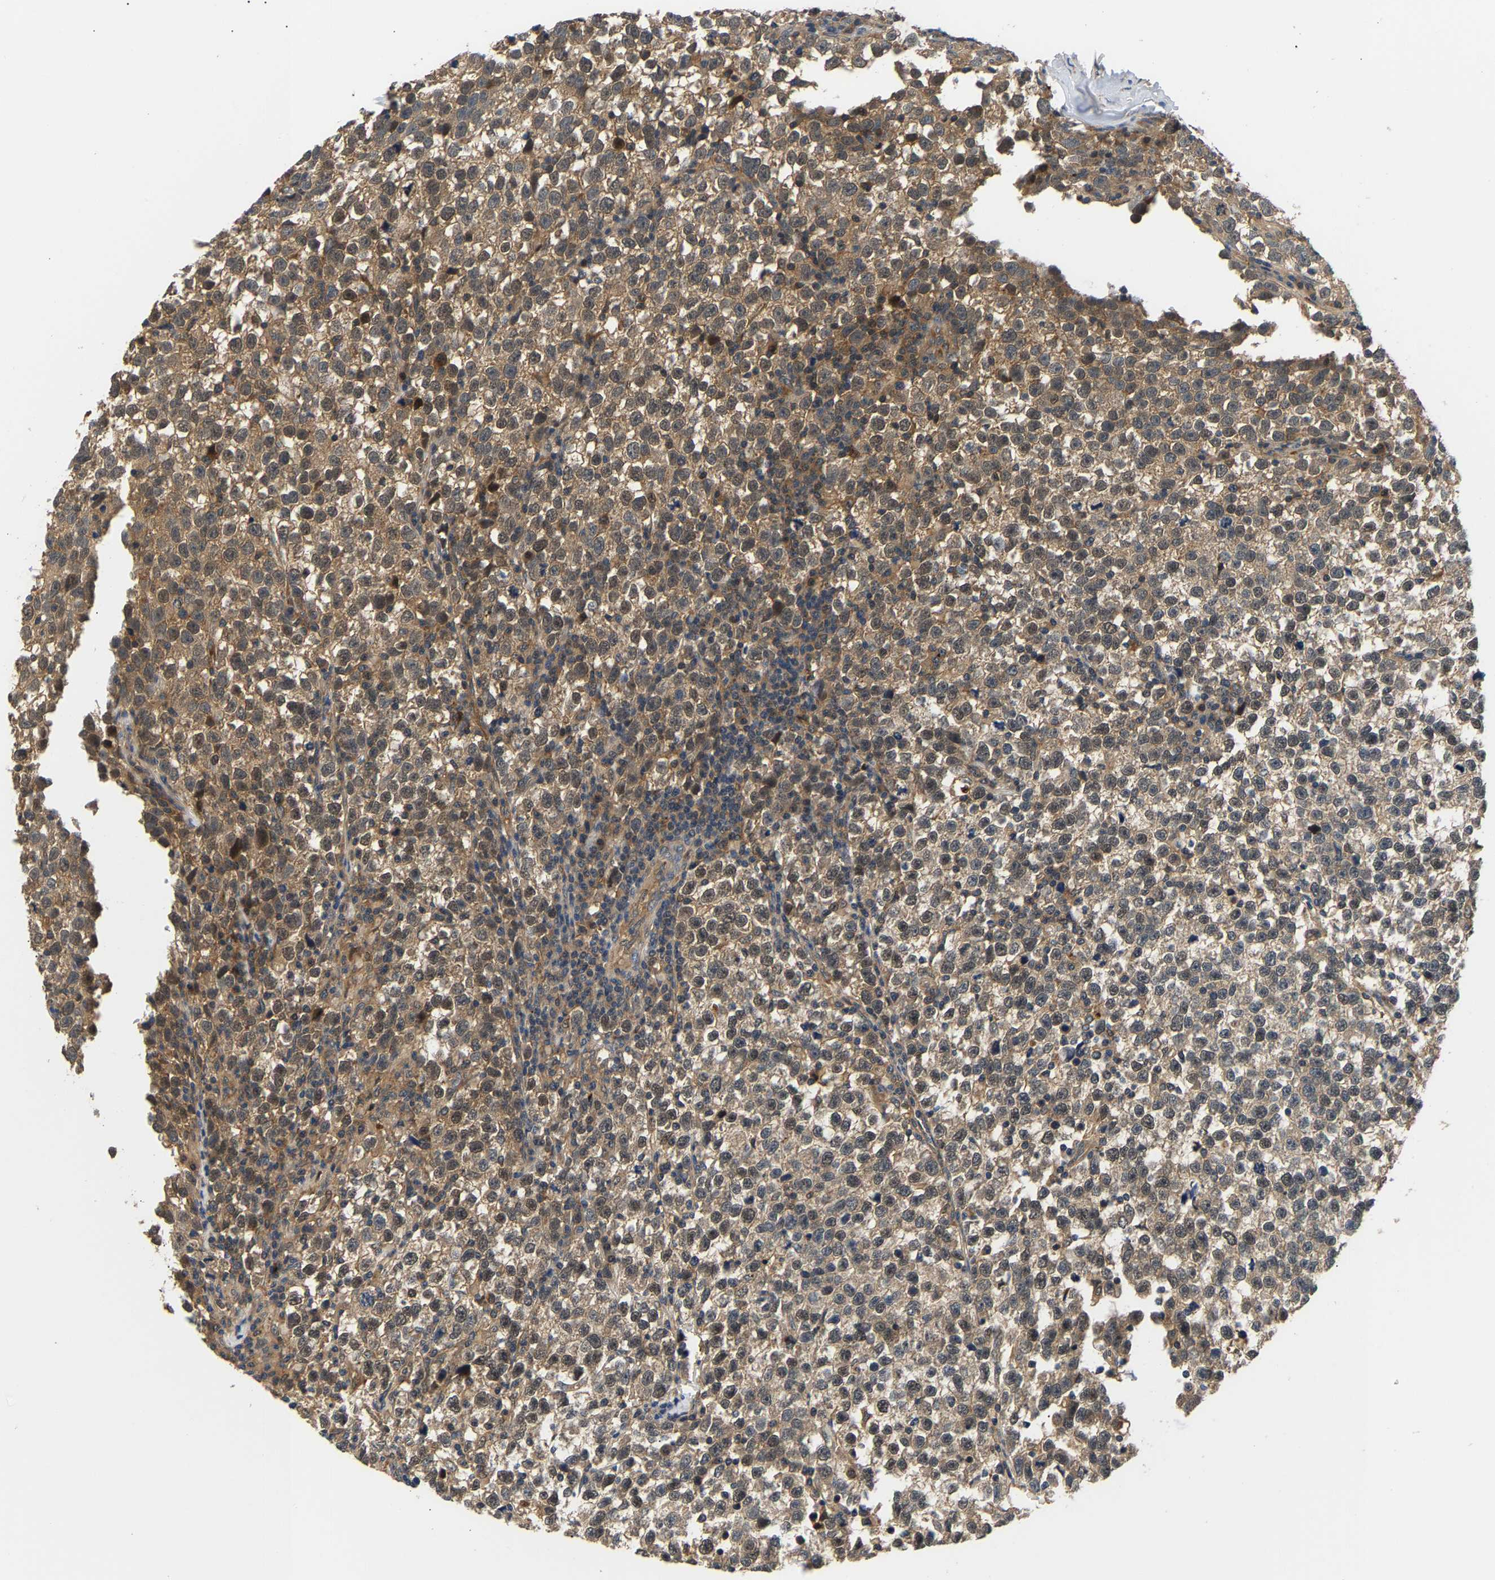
{"staining": {"intensity": "moderate", "quantity": ">75%", "location": "cytoplasmic/membranous"}, "tissue": "testis cancer", "cell_type": "Tumor cells", "image_type": "cancer", "snomed": [{"axis": "morphology", "description": "Normal tissue, NOS"}, {"axis": "morphology", "description": "Seminoma, NOS"}, {"axis": "topography", "description": "Testis"}], "caption": "The image reveals immunohistochemical staining of testis cancer. There is moderate cytoplasmic/membranous positivity is seen in approximately >75% of tumor cells.", "gene": "LARP6", "patient": {"sex": "male", "age": 43}}